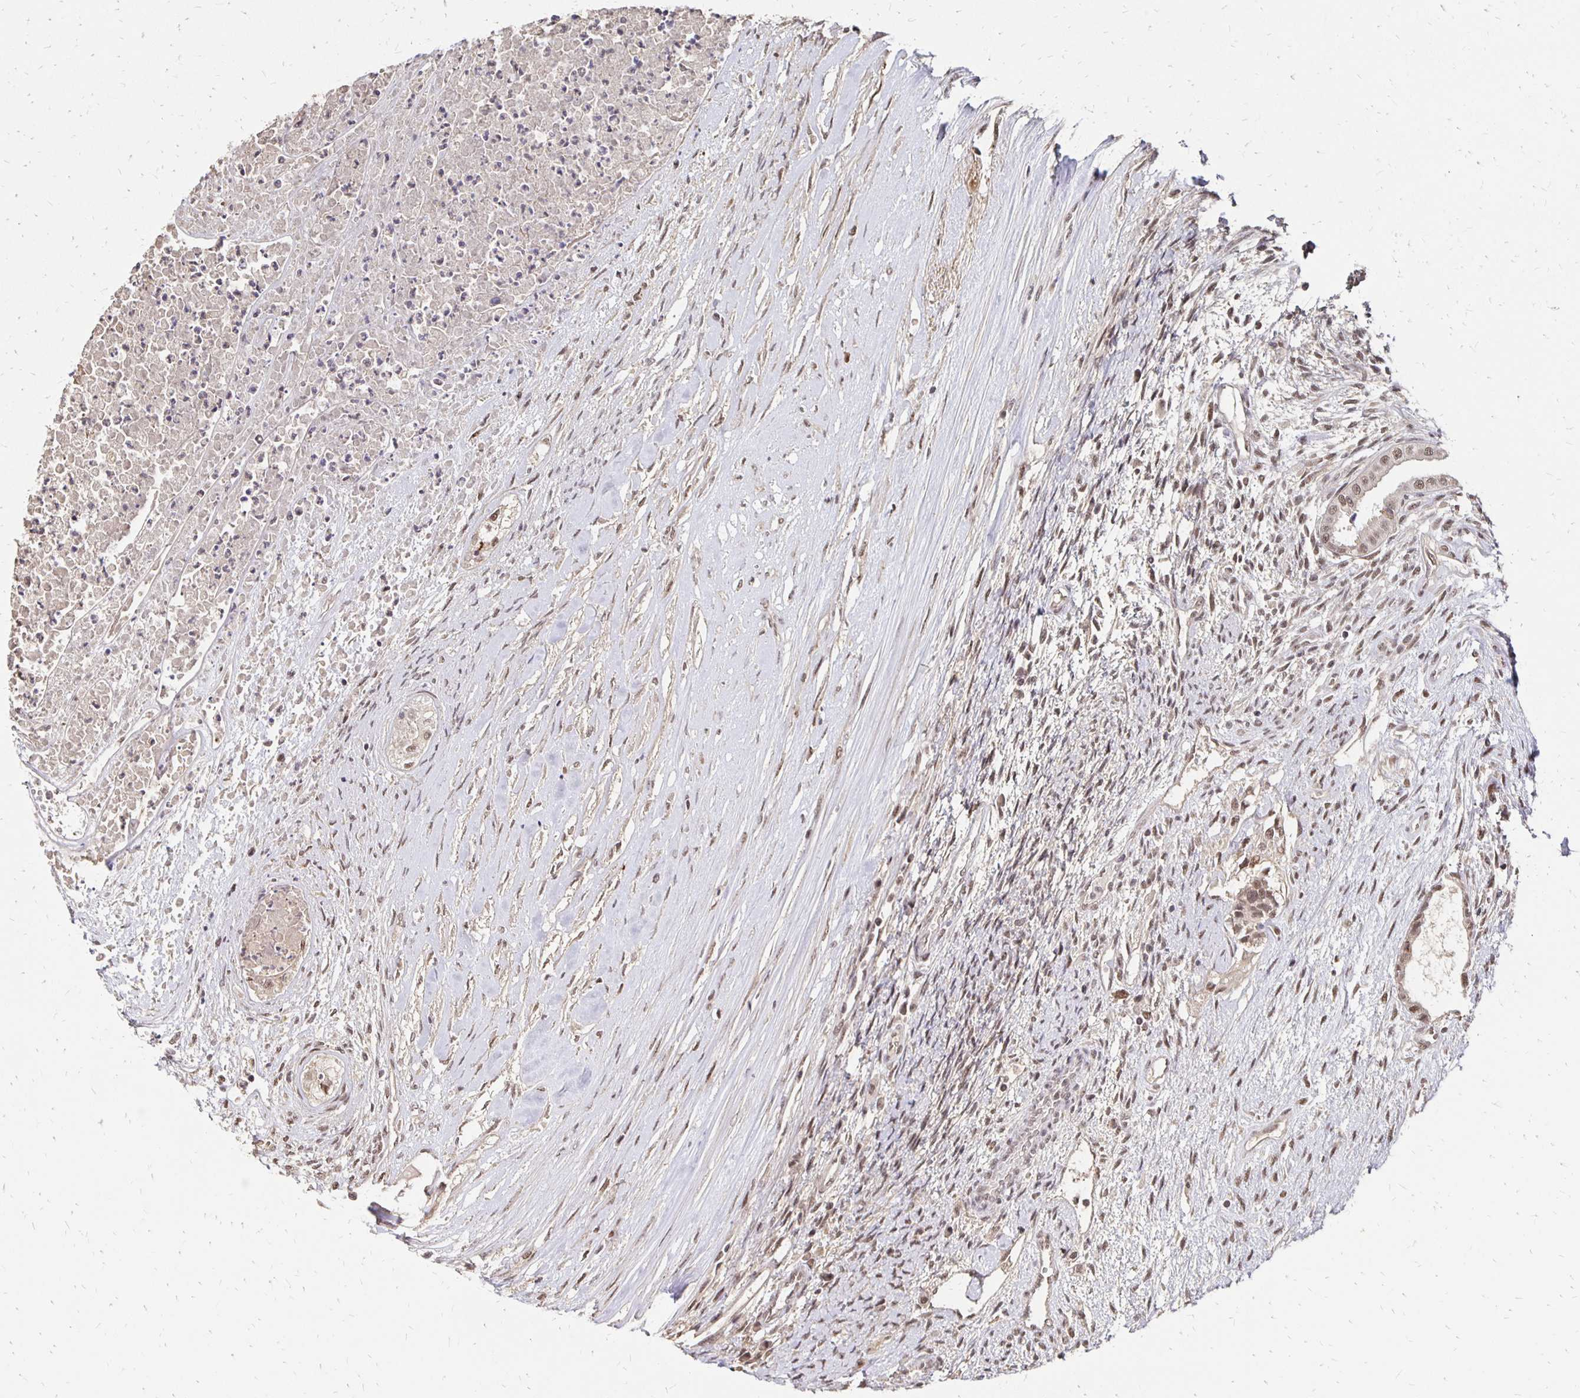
{"staining": {"intensity": "moderate", "quantity": ">75%", "location": "nuclear"}, "tissue": "testis cancer", "cell_type": "Tumor cells", "image_type": "cancer", "snomed": [{"axis": "morphology", "description": "Carcinoma, Embryonal, NOS"}, {"axis": "topography", "description": "Testis"}], "caption": "Immunohistochemistry (IHC) photomicrograph of human embryonal carcinoma (testis) stained for a protein (brown), which displays medium levels of moderate nuclear positivity in approximately >75% of tumor cells.", "gene": "CLASRP", "patient": {"sex": "male", "age": 37}}